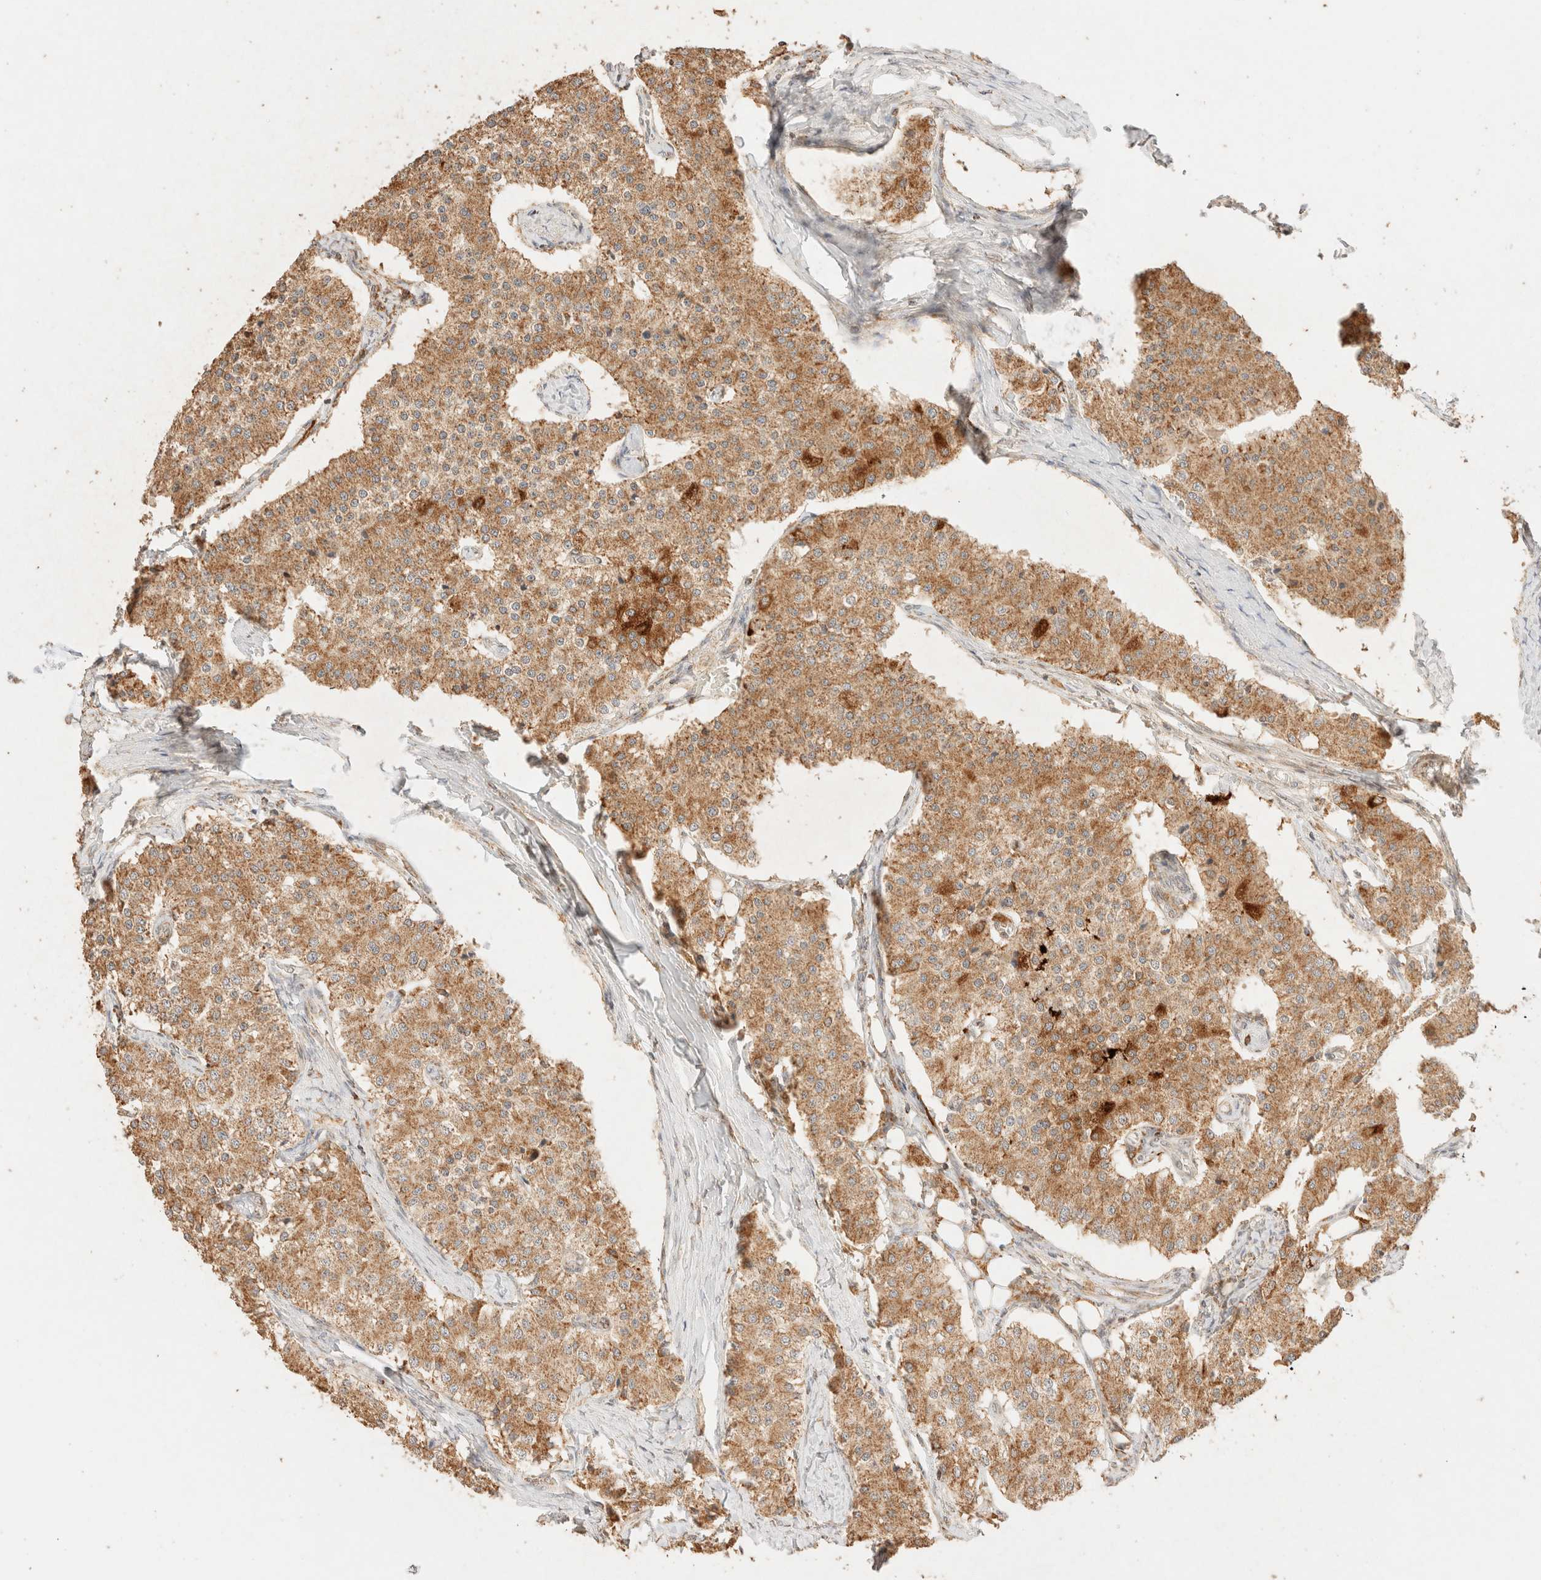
{"staining": {"intensity": "moderate", "quantity": ">75%", "location": "cytoplasmic/membranous"}, "tissue": "carcinoid", "cell_type": "Tumor cells", "image_type": "cancer", "snomed": [{"axis": "morphology", "description": "Carcinoid, malignant, NOS"}, {"axis": "topography", "description": "Colon"}], "caption": "About >75% of tumor cells in human carcinoid demonstrate moderate cytoplasmic/membranous protein expression as visualized by brown immunohistochemical staining.", "gene": "TACO1", "patient": {"sex": "female", "age": 52}}